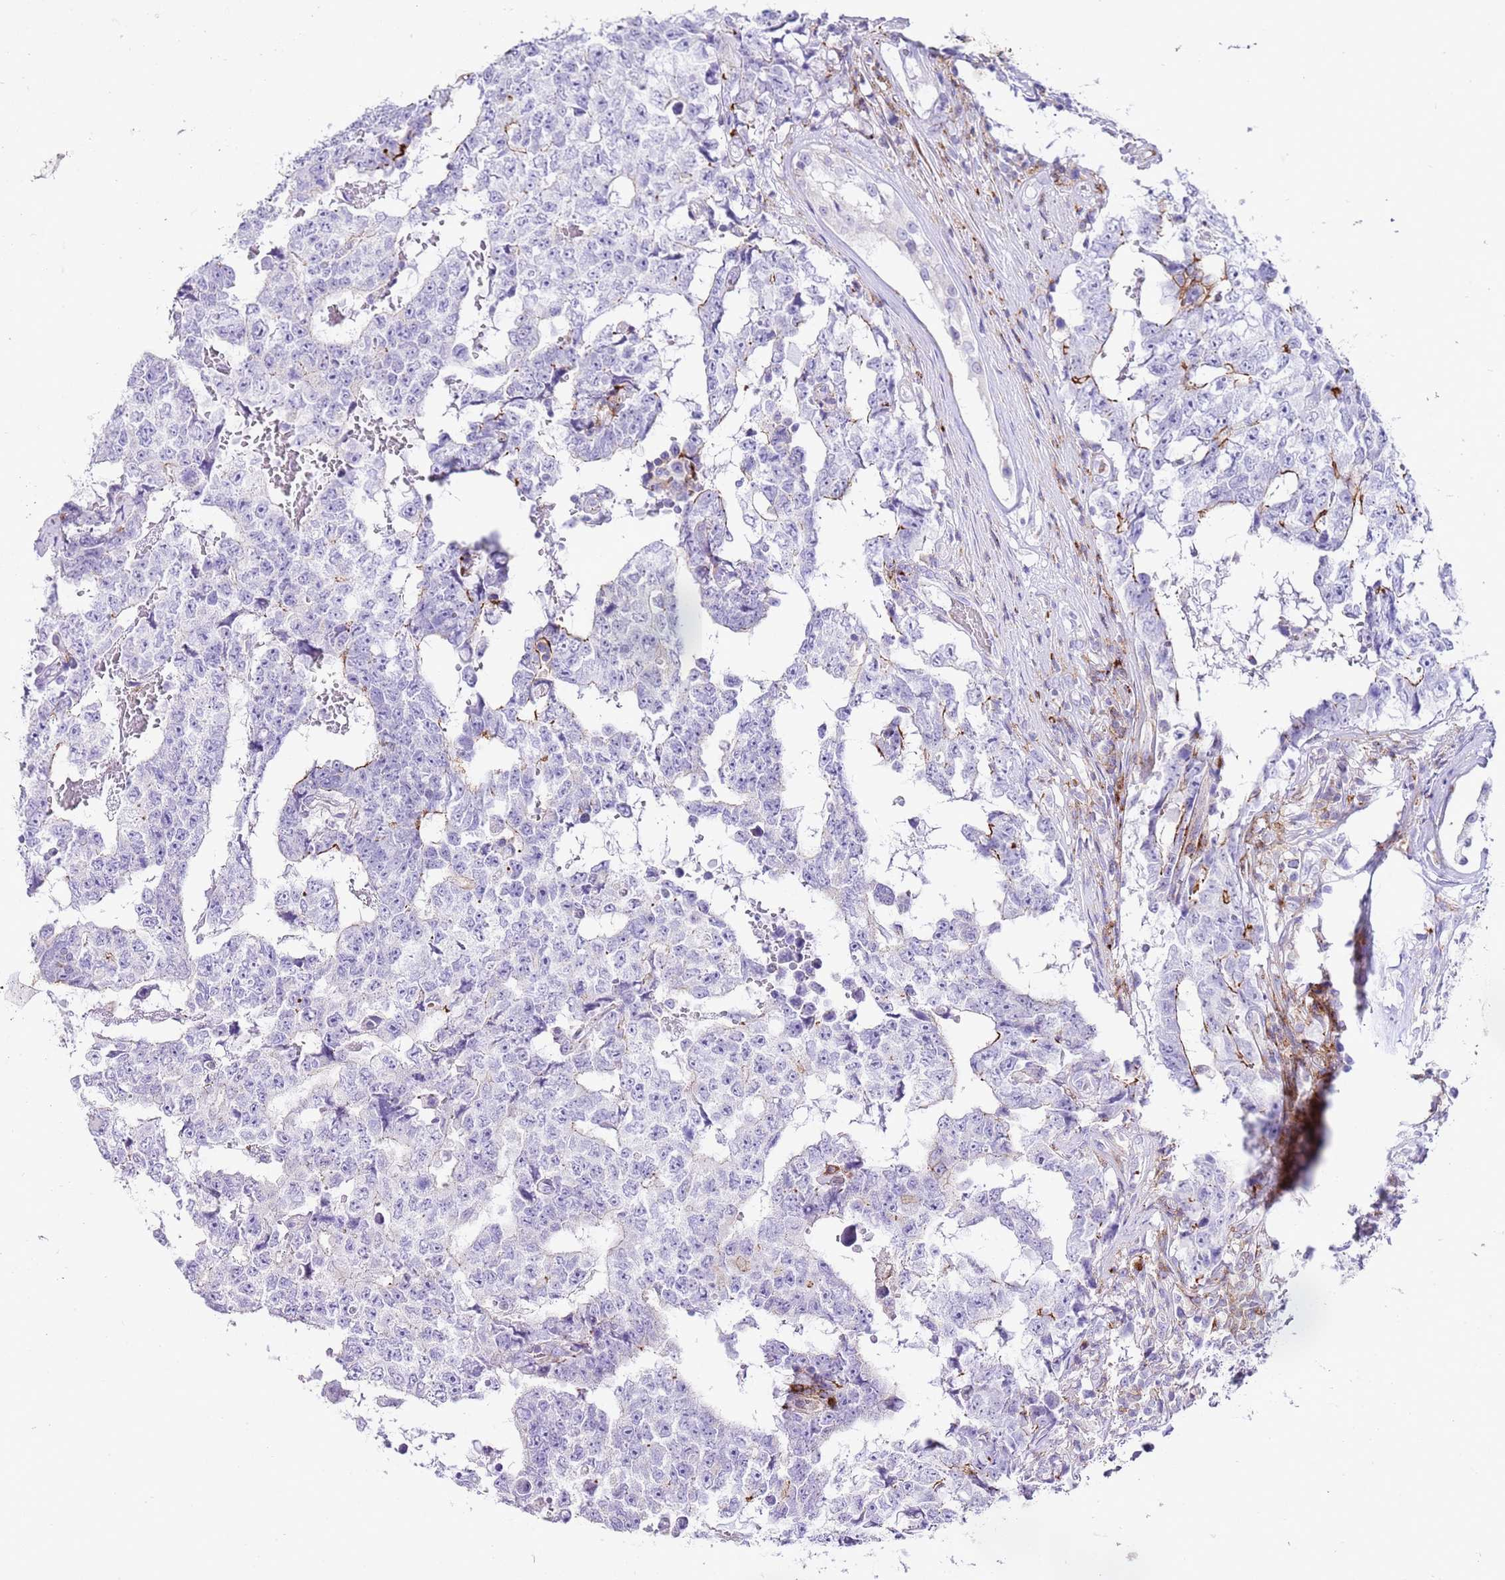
{"staining": {"intensity": "negative", "quantity": "none", "location": "none"}, "tissue": "testis cancer", "cell_type": "Tumor cells", "image_type": "cancer", "snomed": [{"axis": "morphology", "description": "Carcinoma, Embryonal, NOS"}, {"axis": "topography", "description": "Testis"}], "caption": "Testis cancer was stained to show a protein in brown. There is no significant positivity in tumor cells.", "gene": "ALDH3A1", "patient": {"sex": "male", "age": 25}}